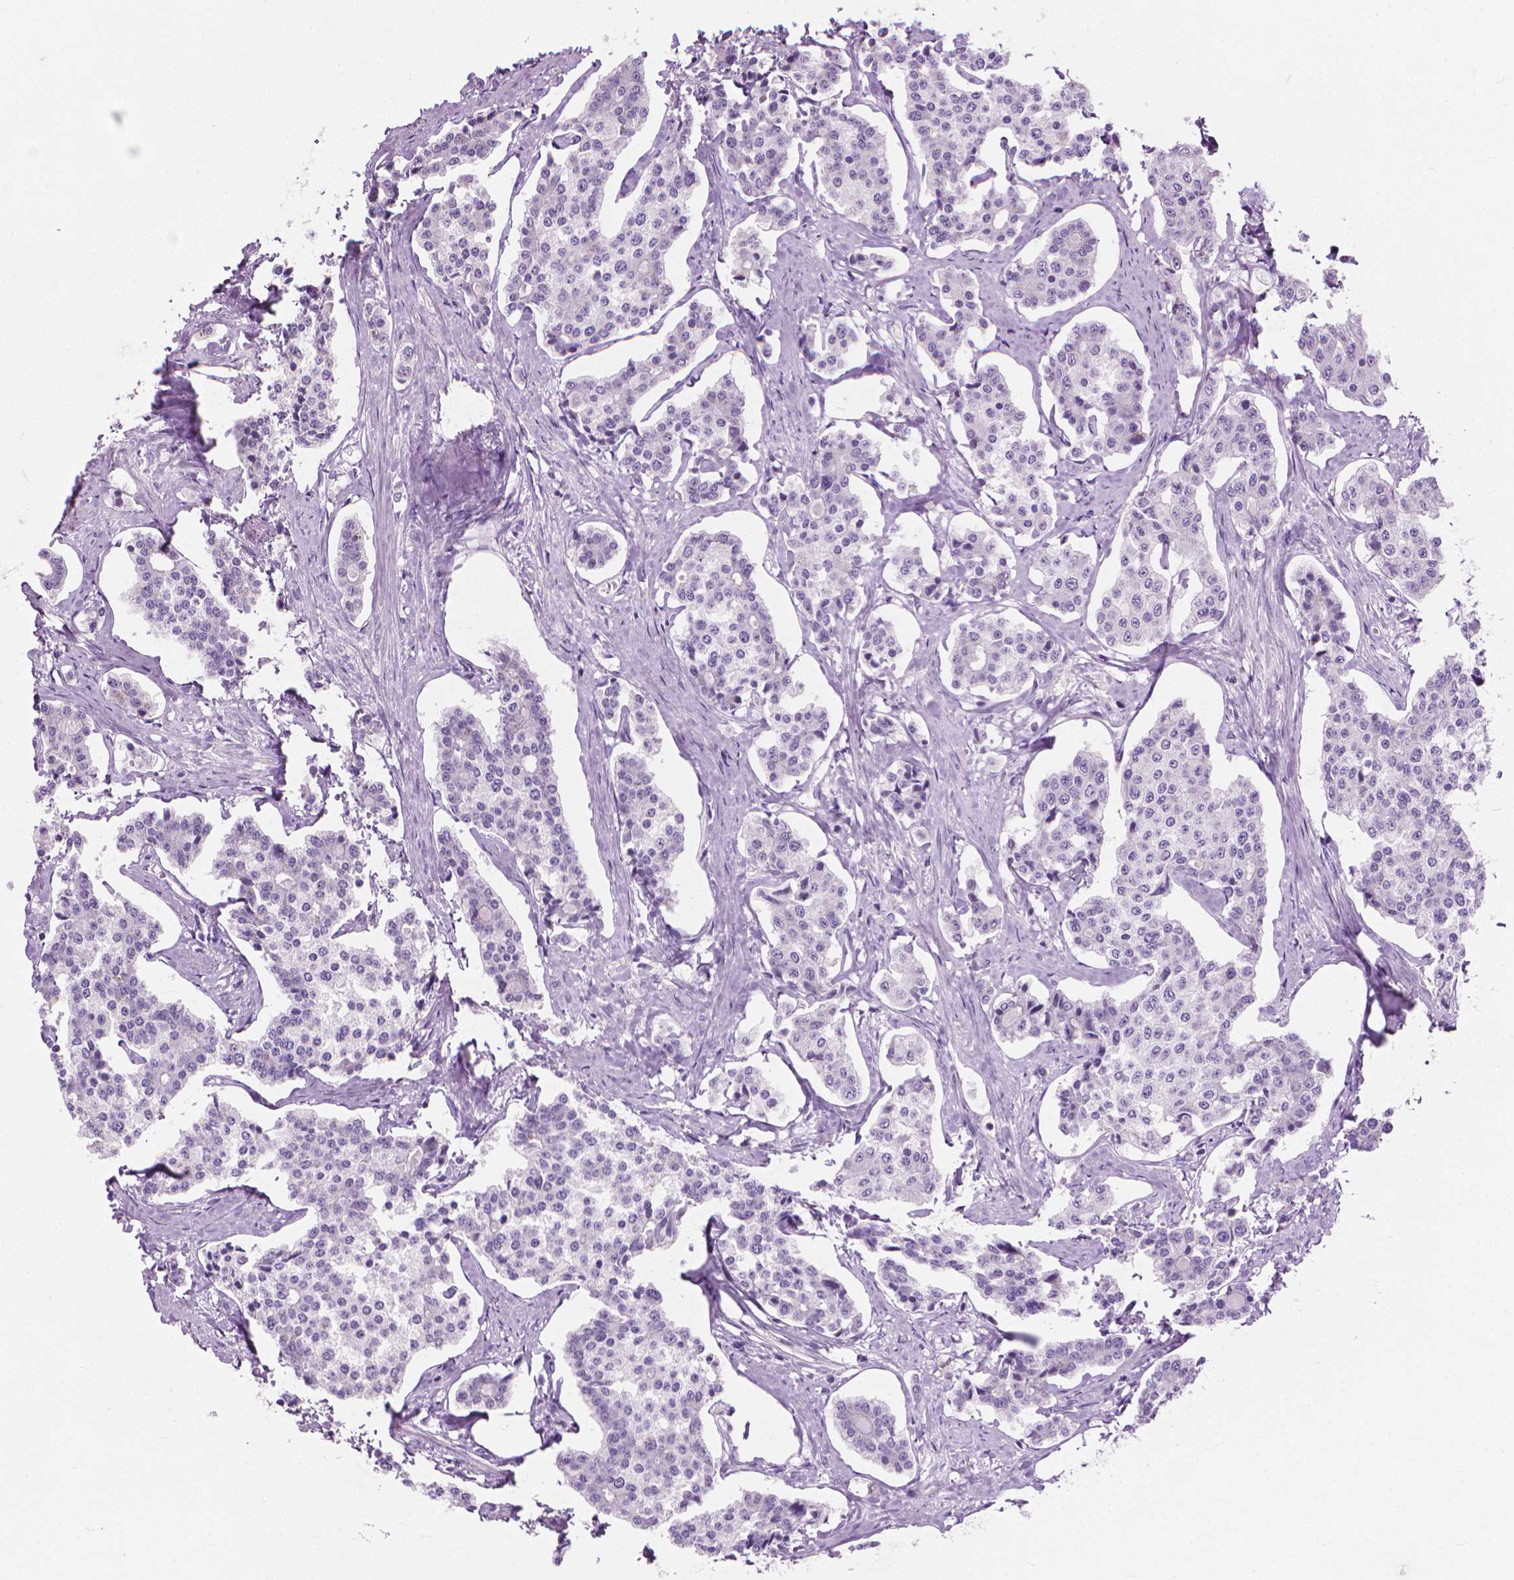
{"staining": {"intensity": "negative", "quantity": "none", "location": "none"}, "tissue": "carcinoid", "cell_type": "Tumor cells", "image_type": "cancer", "snomed": [{"axis": "morphology", "description": "Carcinoid, malignant, NOS"}, {"axis": "topography", "description": "Small intestine"}], "caption": "IHC image of neoplastic tissue: human carcinoid stained with DAB shows no significant protein expression in tumor cells. (DAB (3,3'-diaminobenzidine) immunohistochemistry, high magnification).", "gene": "KRT73", "patient": {"sex": "female", "age": 65}}